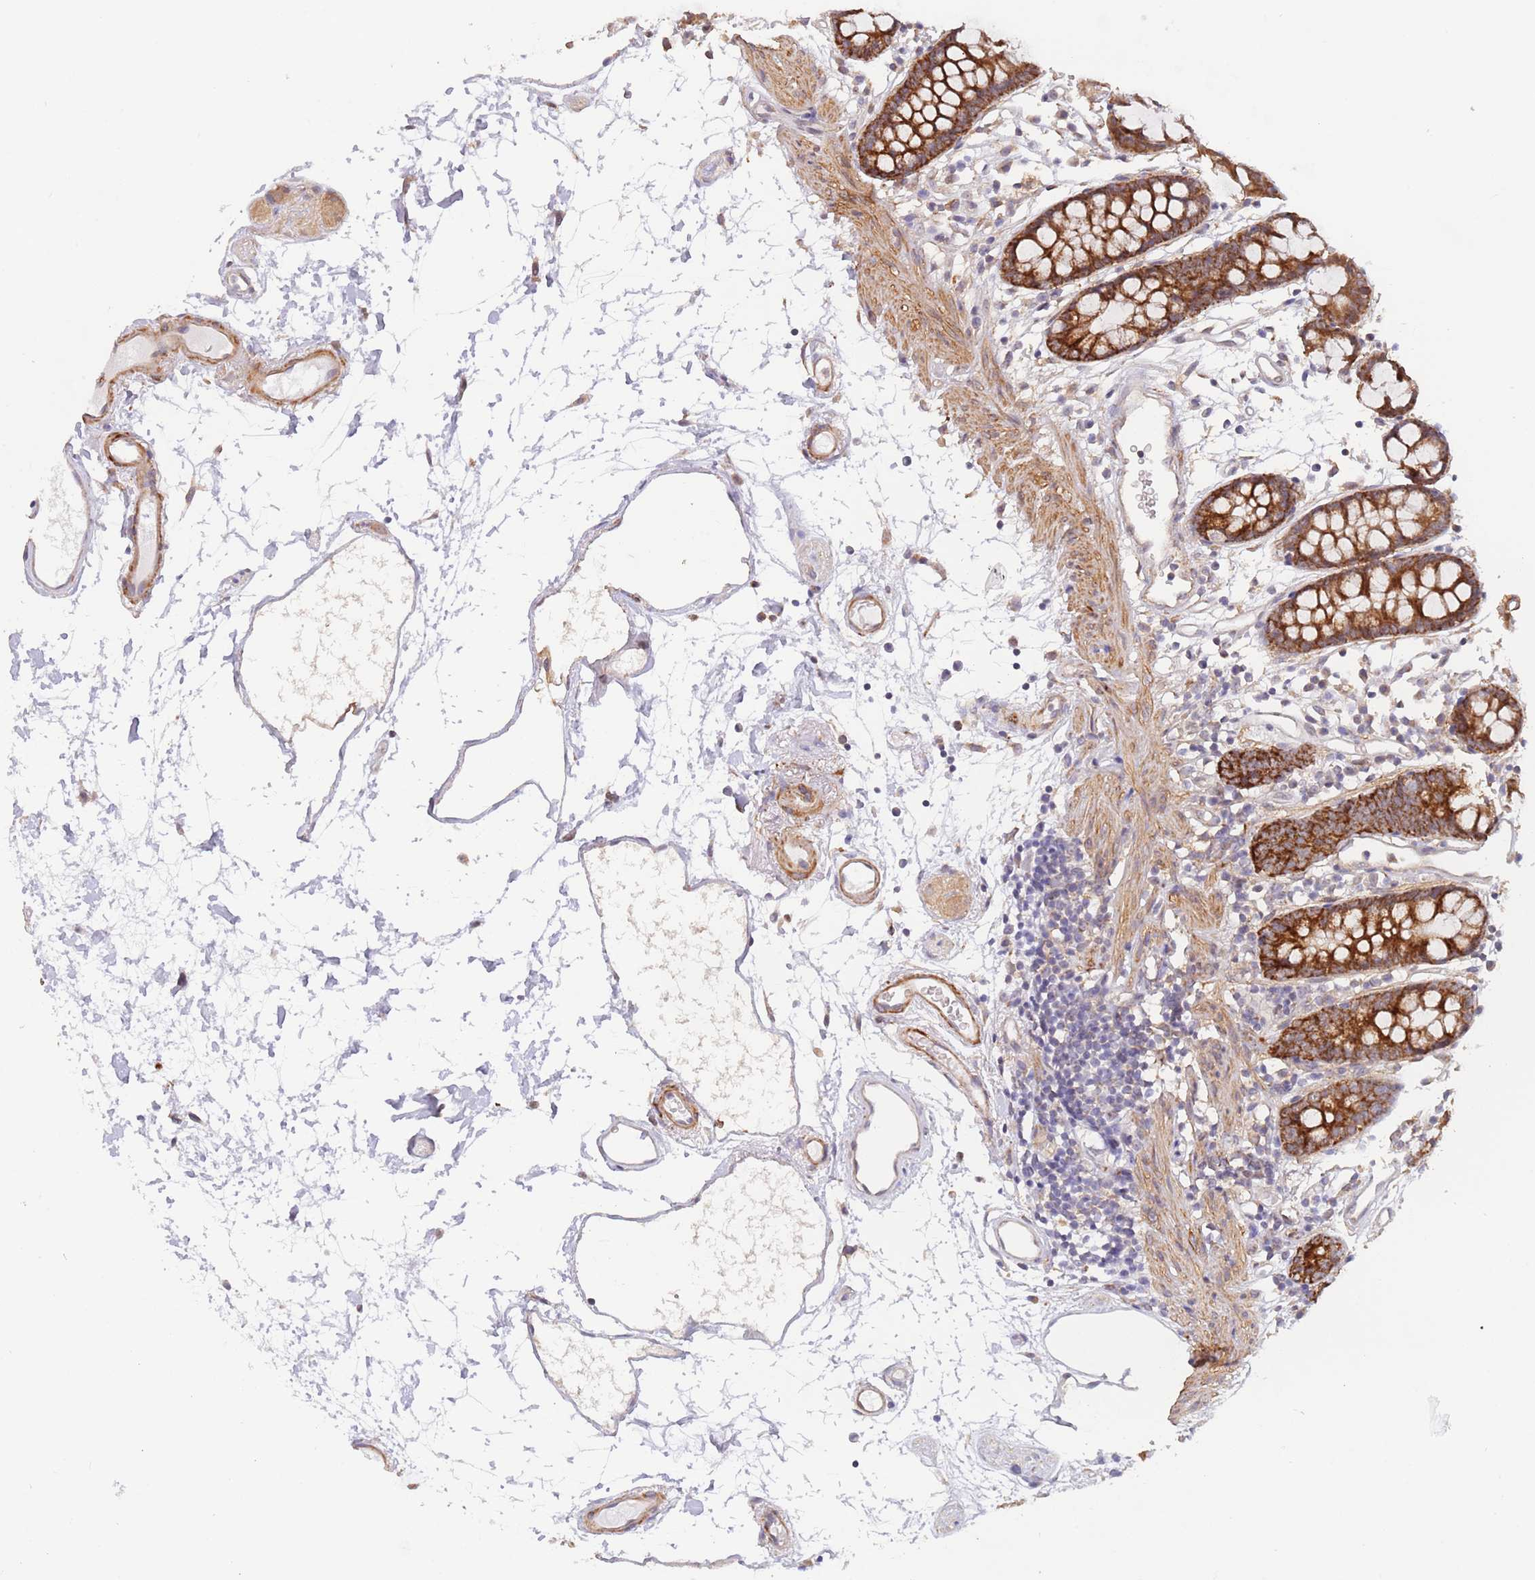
{"staining": {"intensity": "moderate", "quantity": ">75%", "location": "cytoplasmic/membranous"}, "tissue": "colon", "cell_type": "Endothelial cells", "image_type": "normal", "snomed": [{"axis": "morphology", "description": "Normal tissue, NOS"}, {"axis": "topography", "description": "Colon"}], "caption": "Normal colon demonstrates moderate cytoplasmic/membranous expression in approximately >75% of endothelial cells The staining was performed using DAB (3,3'-diaminobenzidine), with brown indicating positive protein expression. Nuclei are stained blue with hematoxylin..", "gene": "UQCC3", "patient": {"sex": "female", "age": 84}}